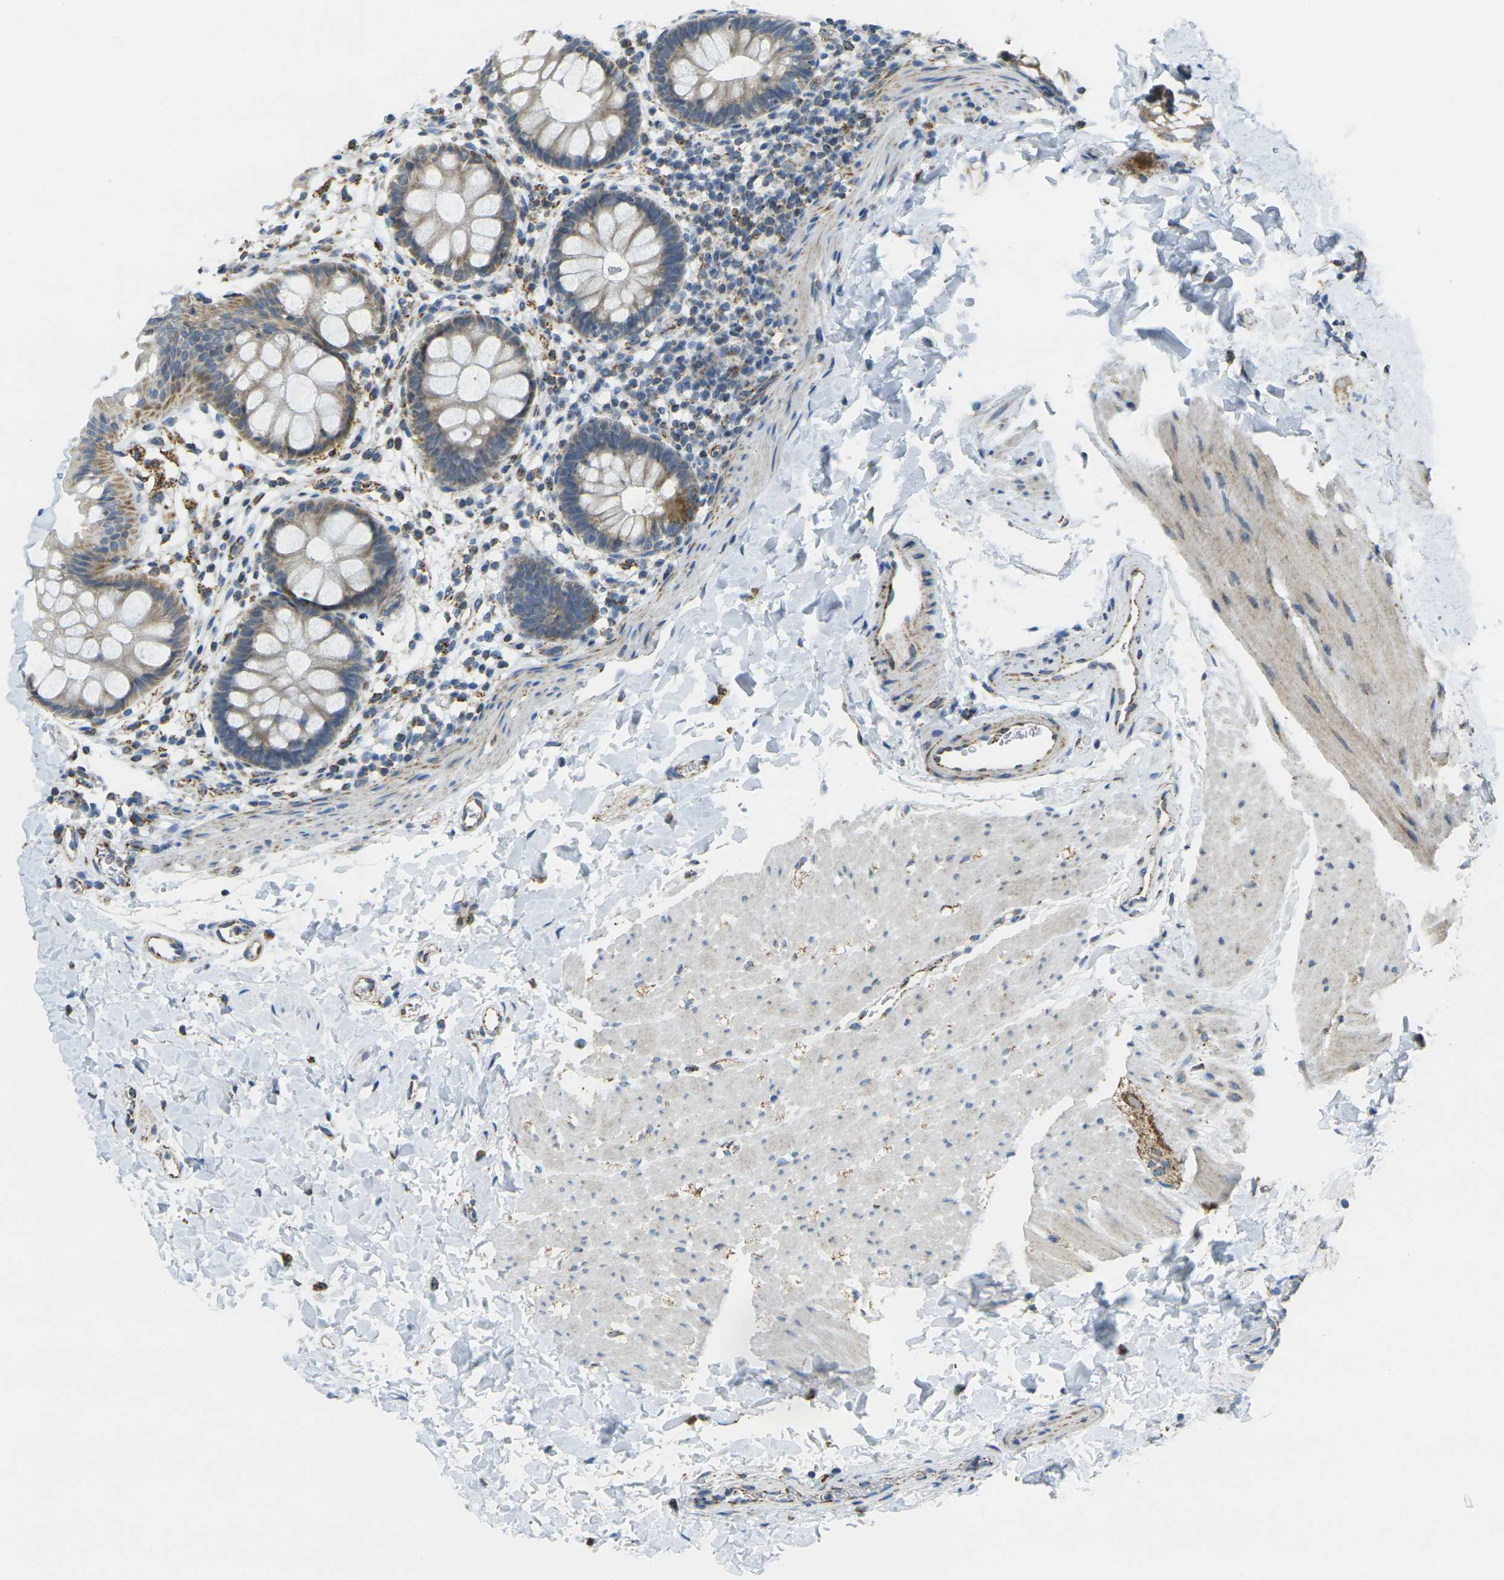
{"staining": {"intensity": "moderate", "quantity": ">75%", "location": "cytoplasmic/membranous"}, "tissue": "rectum", "cell_type": "Glandular cells", "image_type": "normal", "snomed": [{"axis": "morphology", "description": "Normal tissue, NOS"}, {"axis": "topography", "description": "Rectum"}], "caption": "Immunohistochemistry micrograph of normal rectum: human rectum stained using immunohistochemistry (IHC) shows medium levels of moderate protein expression localized specifically in the cytoplasmic/membranous of glandular cells, appearing as a cytoplasmic/membranous brown color.", "gene": "CYB5R1", "patient": {"sex": "female", "age": 24}}